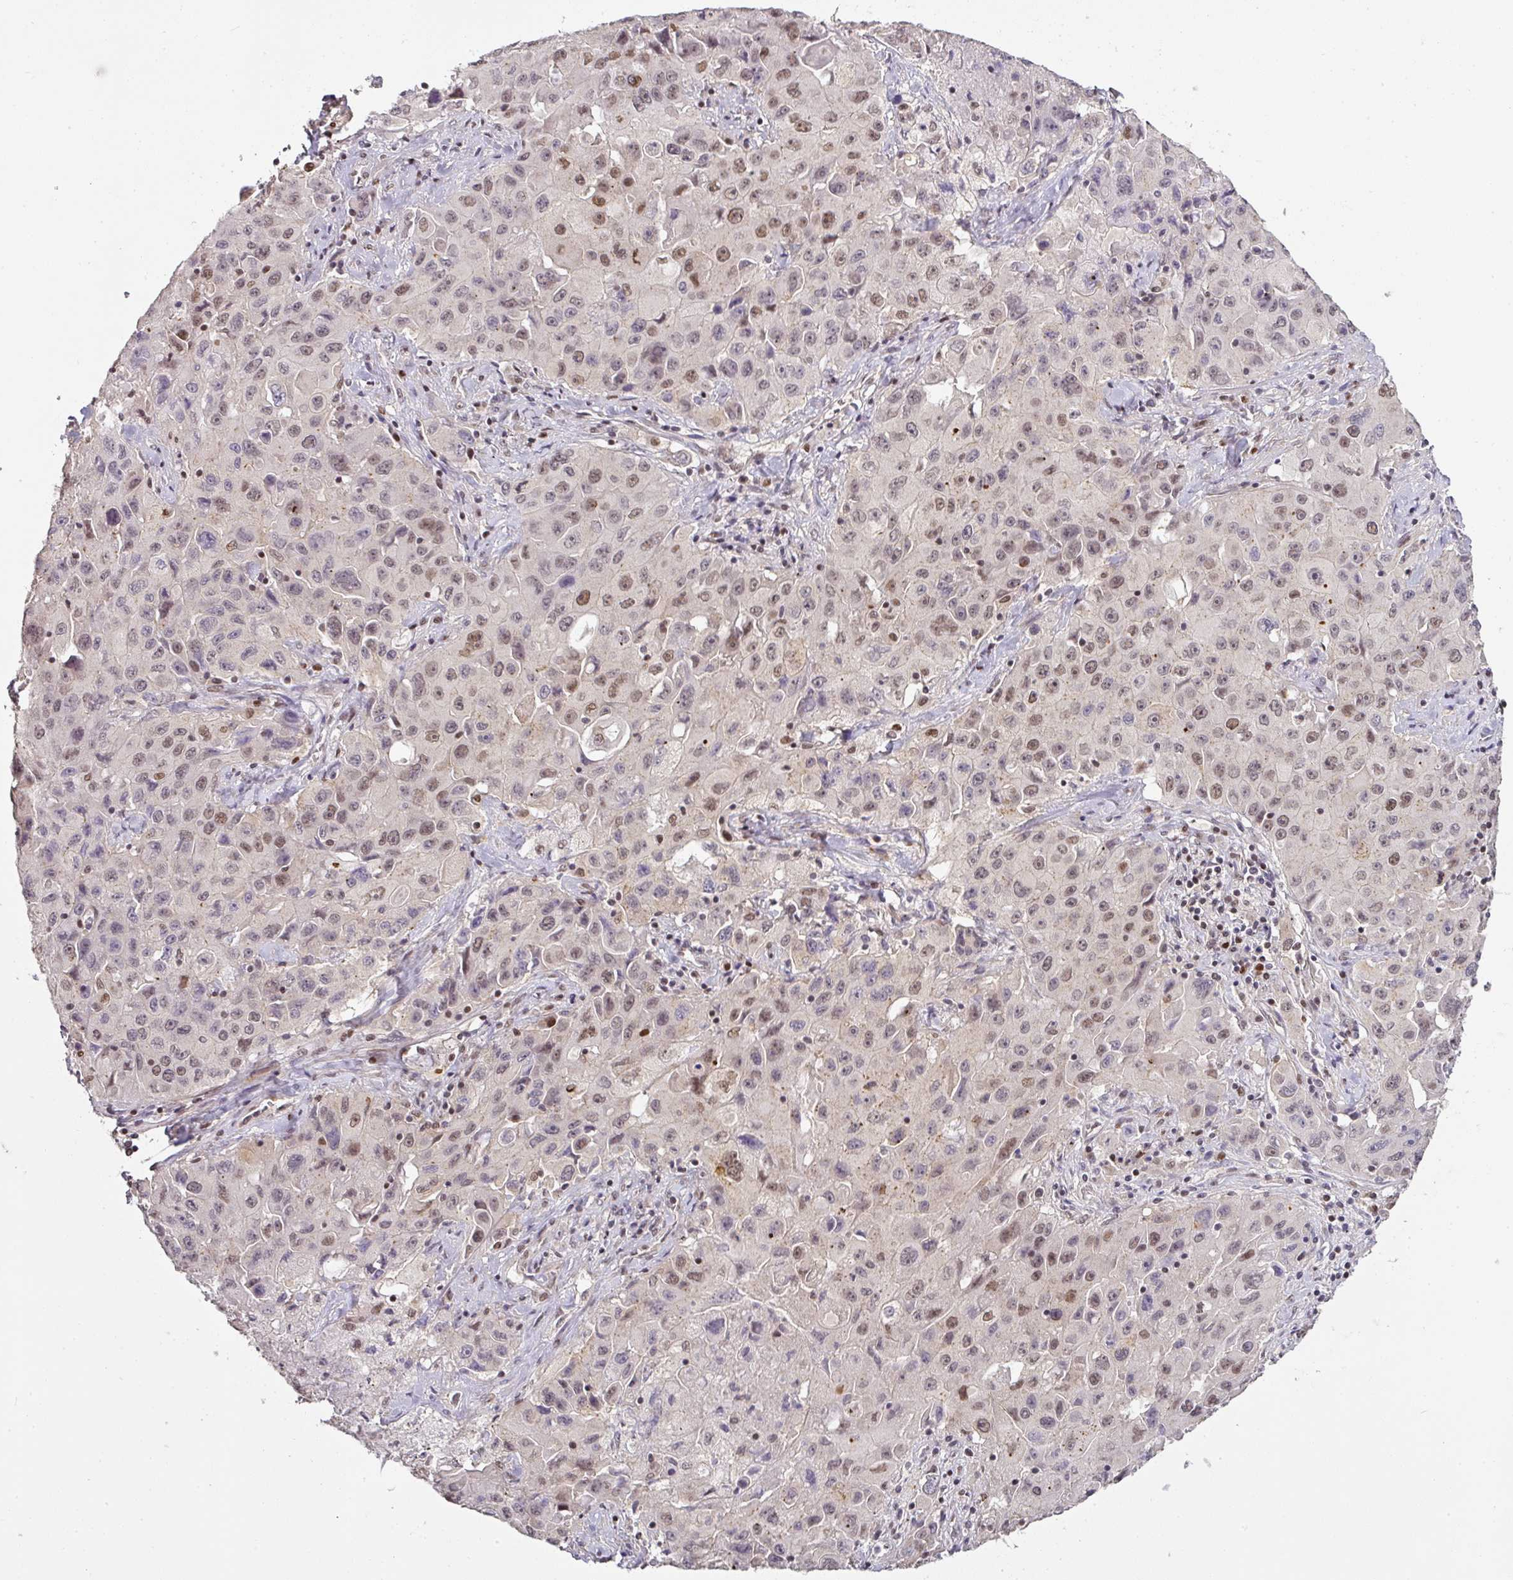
{"staining": {"intensity": "moderate", "quantity": "25%-75%", "location": "nuclear"}, "tissue": "lung cancer", "cell_type": "Tumor cells", "image_type": "cancer", "snomed": [{"axis": "morphology", "description": "Squamous cell carcinoma, NOS"}, {"axis": "topography", "description": "Lung"}], "caption": "Immunohistochemistry (IHC) staining of lung squamous cell carcinoma, which demonstrates medium levels of moderate nuclear expression in about 25%-75% of tumor cells indicating moderate nuclear protein expression. The staining was performed using DAB (brown) for protein detection and nuclei were counterstained in hematoxylin (blue).", "gene": "GPRIN2", "patient": {"sex": "male", "age": 63}}